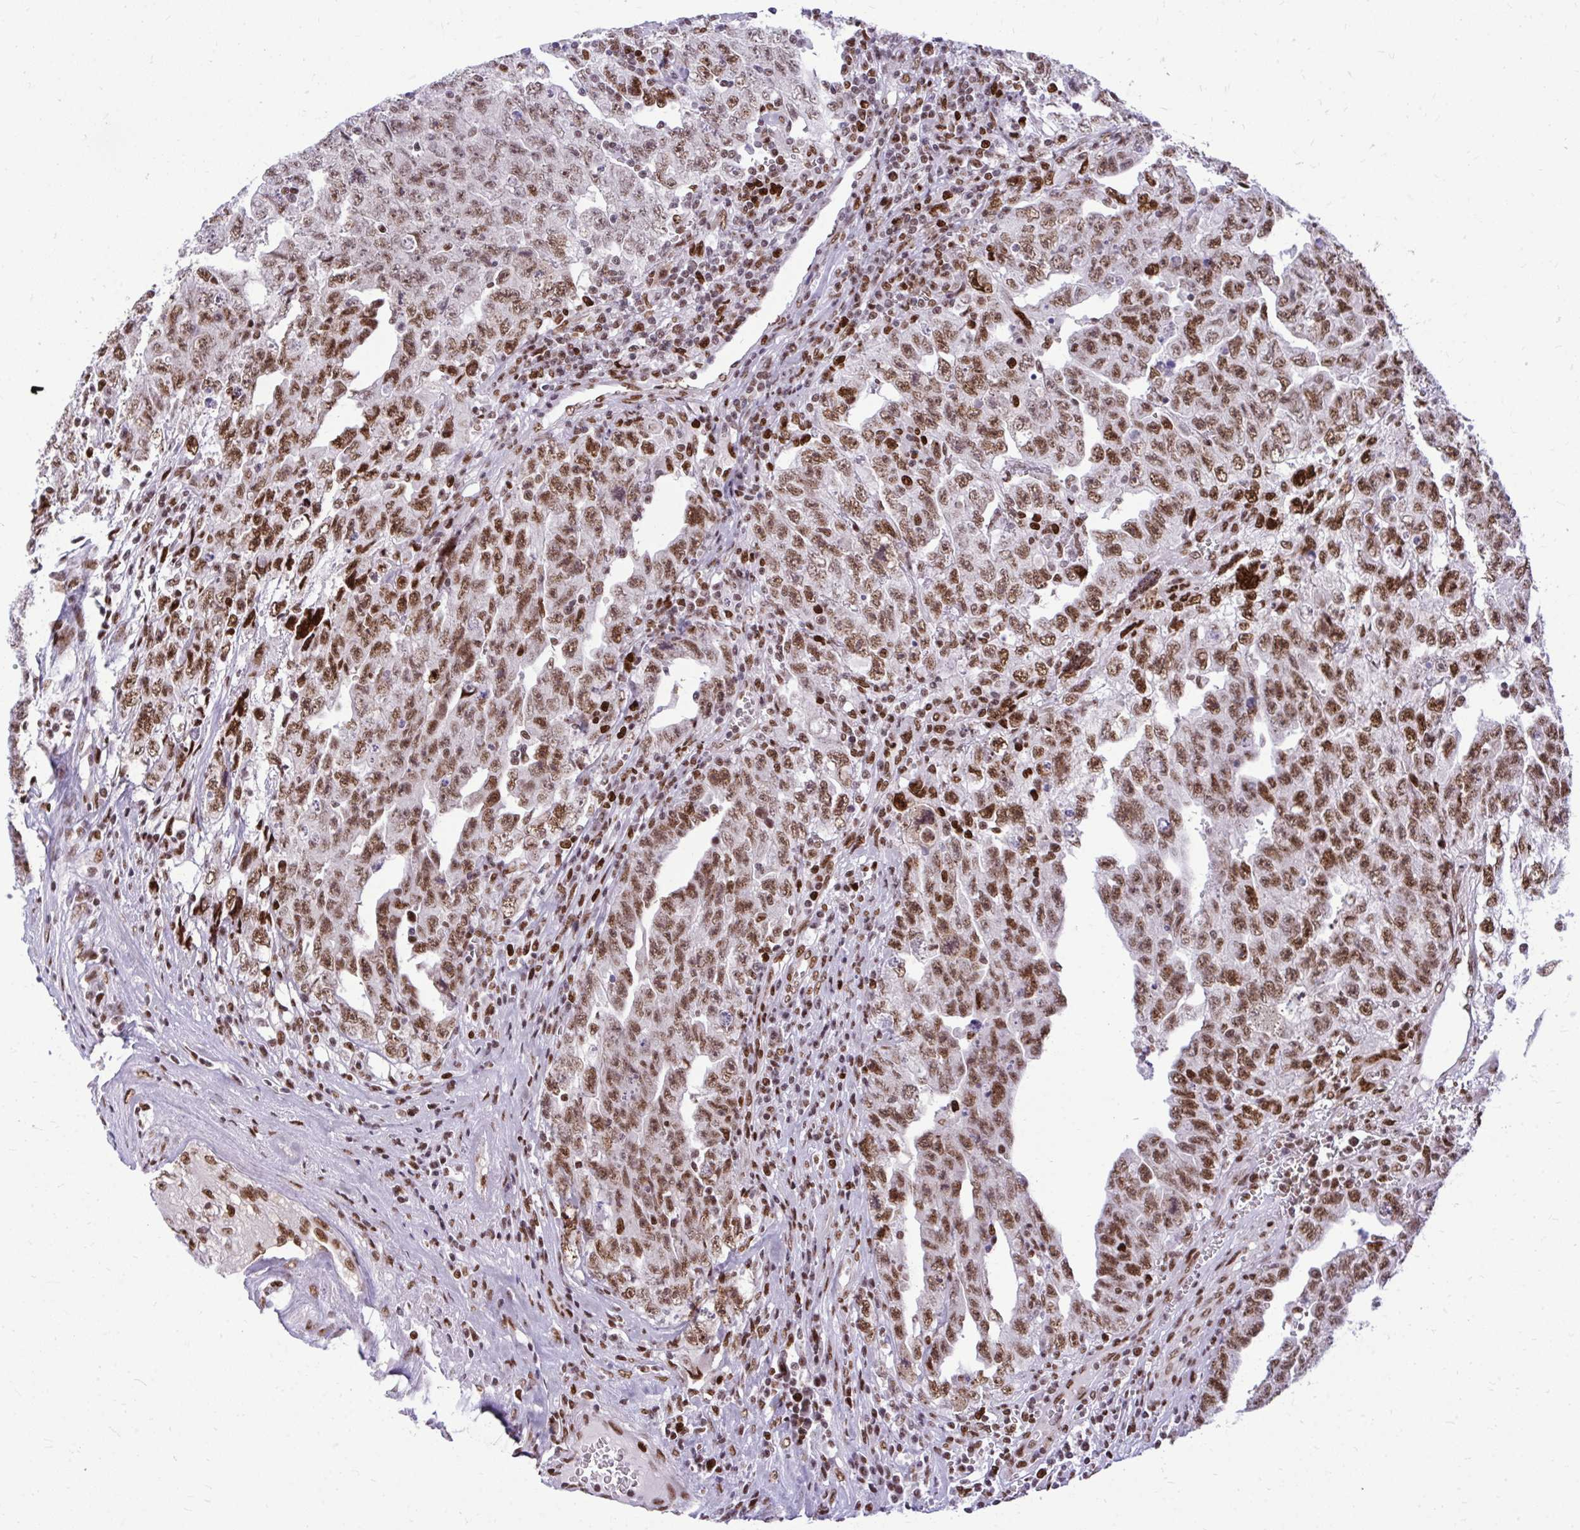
{"staining": {"intensity": "moderate", "quantity": ">75%", "location": "nuclear"}, "tissue": "testis cancer", "cell_type": "Tumor cells", "image_type": "cancer", "snomed": [{"axis": "morphology", "description": "Carcinoma, Embryonal, NOS"}, {"axis": "topography", "description": "Testis"}], "caption": "Immunohistochemistry (IHC) micrograph of neoplastic tissue: human testis cancer (embryonal carcinoma) stained using IHC reveals medium levels of moderate protein expression localized specifically in the nuclear of tumor cells, appearing as a nuclear brown color.", "gene": "CDYL", "patient": {"sex": "male", "age": 28}}